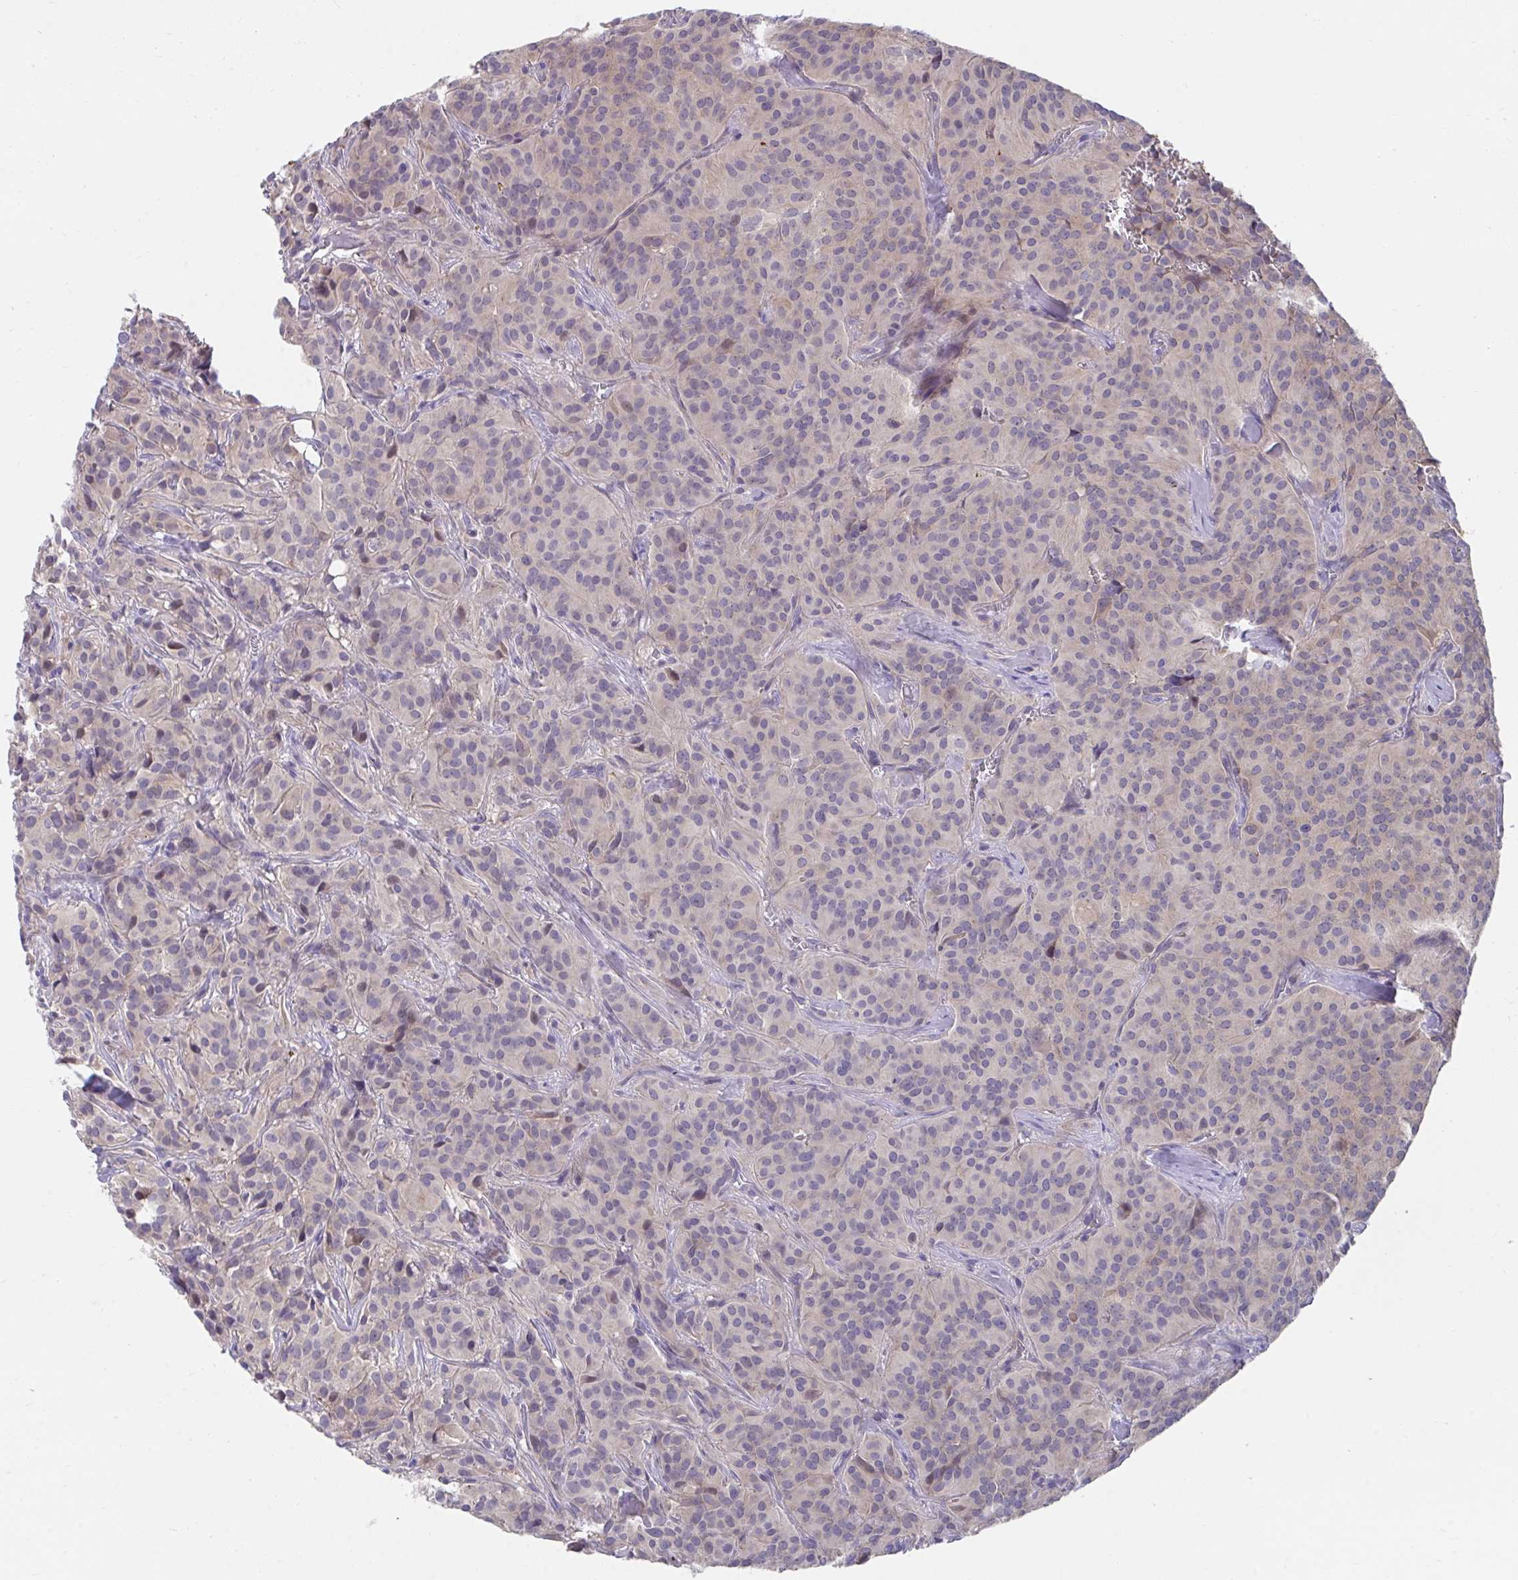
{"staining": {"intensity": "negative", "quantity": "none", "location": "none"}, "tissue": "glioma", "cell_type": "Tumor cells", "image_type": "cancer", "snomed": [{"axis": "morphology", "description": "Glioma, malignant, Low grade"}, {"axis": "topography", "description": "Brain"}], "caption": "An image of glioma stained for a protein displays no brown staining in tumor cells. The staining is performed using DAB brown chromogen with nuclei counter-stained in using hematoxylin.", "gene": "SLAMF7", "patient": {"sex": "male", "age": 42}}